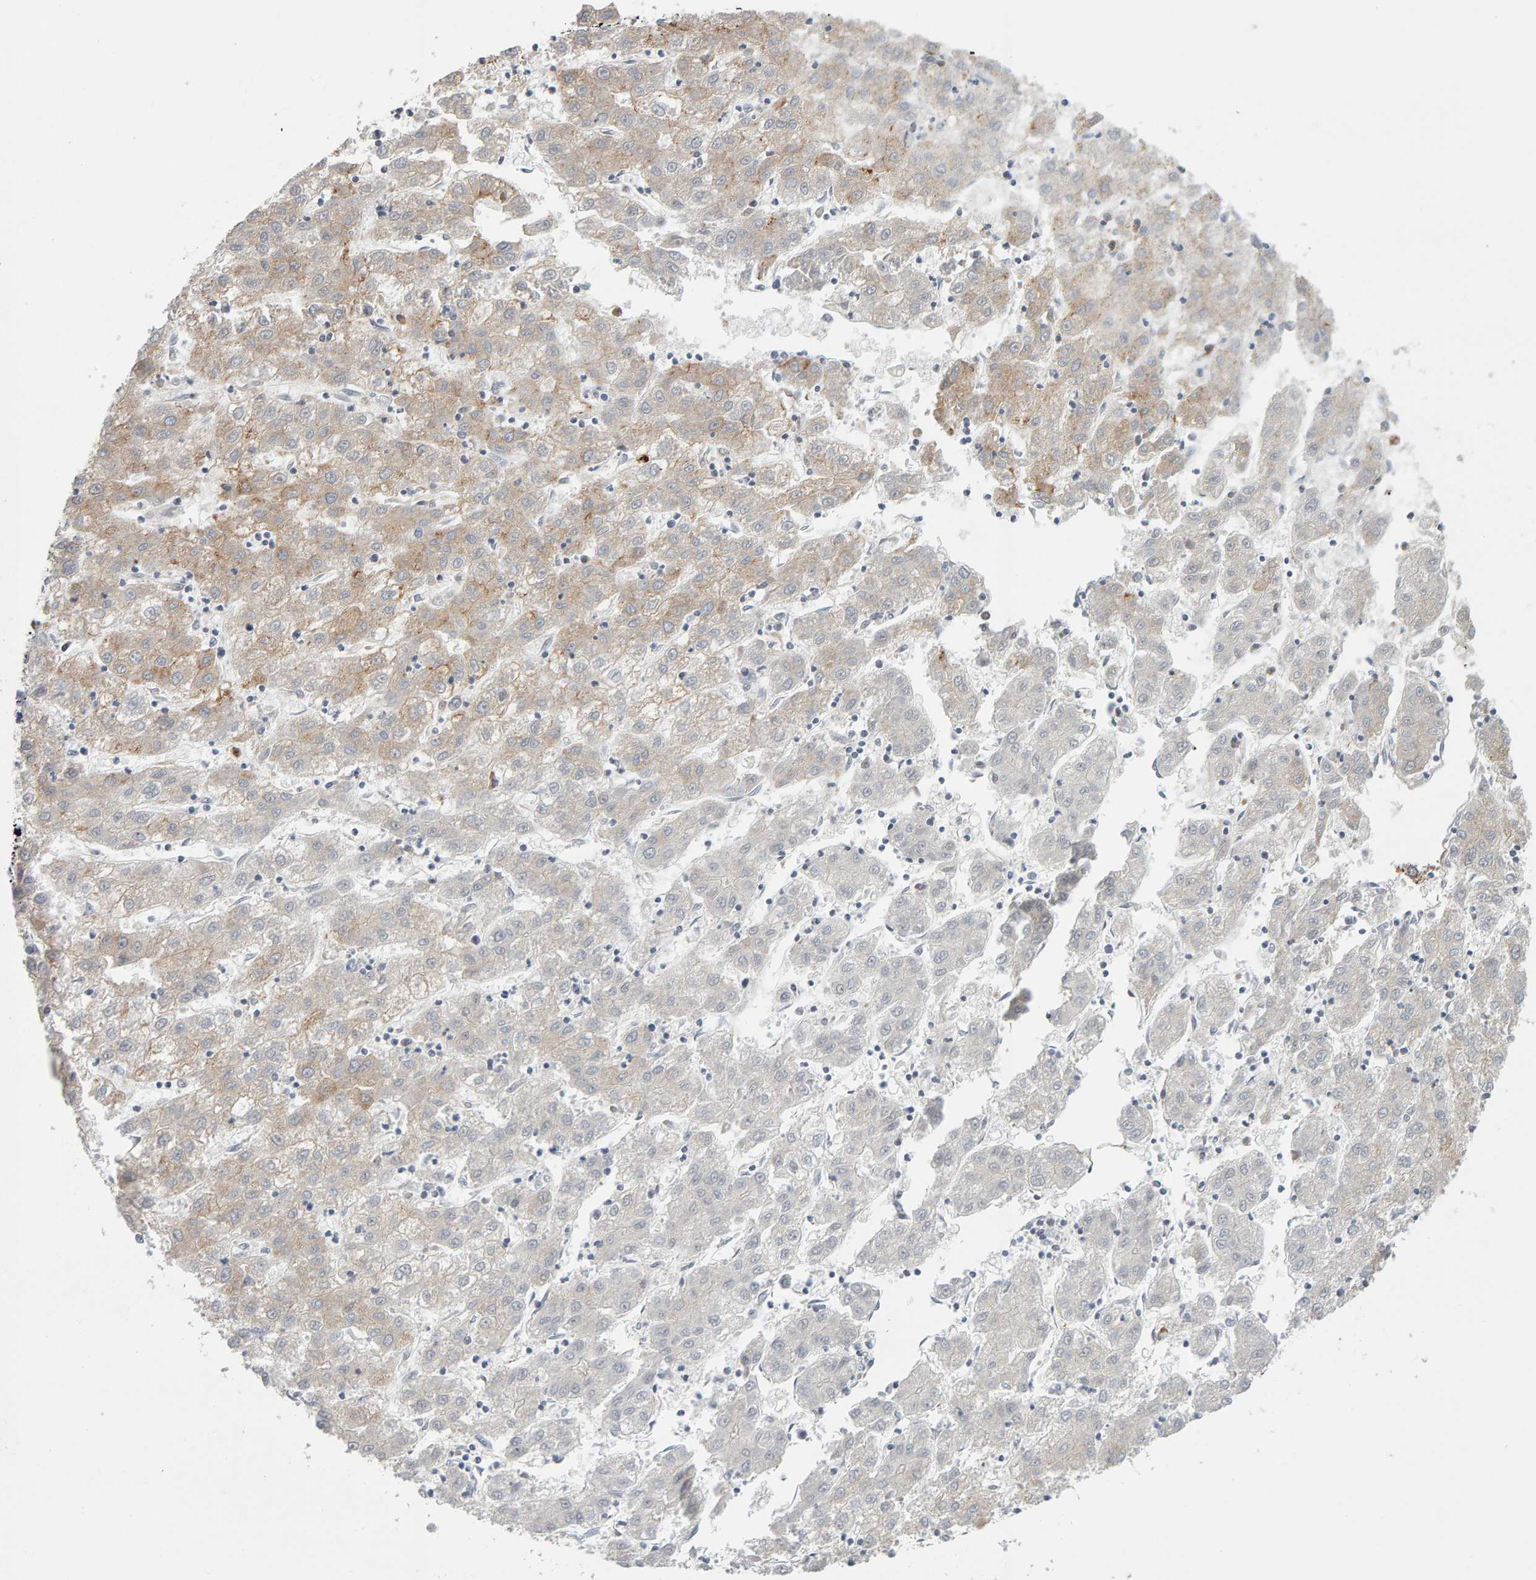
{"staining": {"intensity": "moderate", "quantity": "25%-75%", "location": "cytoplasmic/membranous"}, "tissue": "liver cancer", "cell_type": "Tumor cells", "image_type": "cancer", "snomed": [{"axis": "morphology", "description": "Carcinoma, Hepatocellular, NOS"}, {"axis": "topography", "description": "Liver"}], "caption": "Immunohistochemical staining of liver cancer (hepatocellular carcinoma) displays moderate cytoplasmic/membranous protein expression in approximately 25%-75% of tumor cells.", "gene": "ENGASE", "patient": {"sex": "male", "age": 72}}